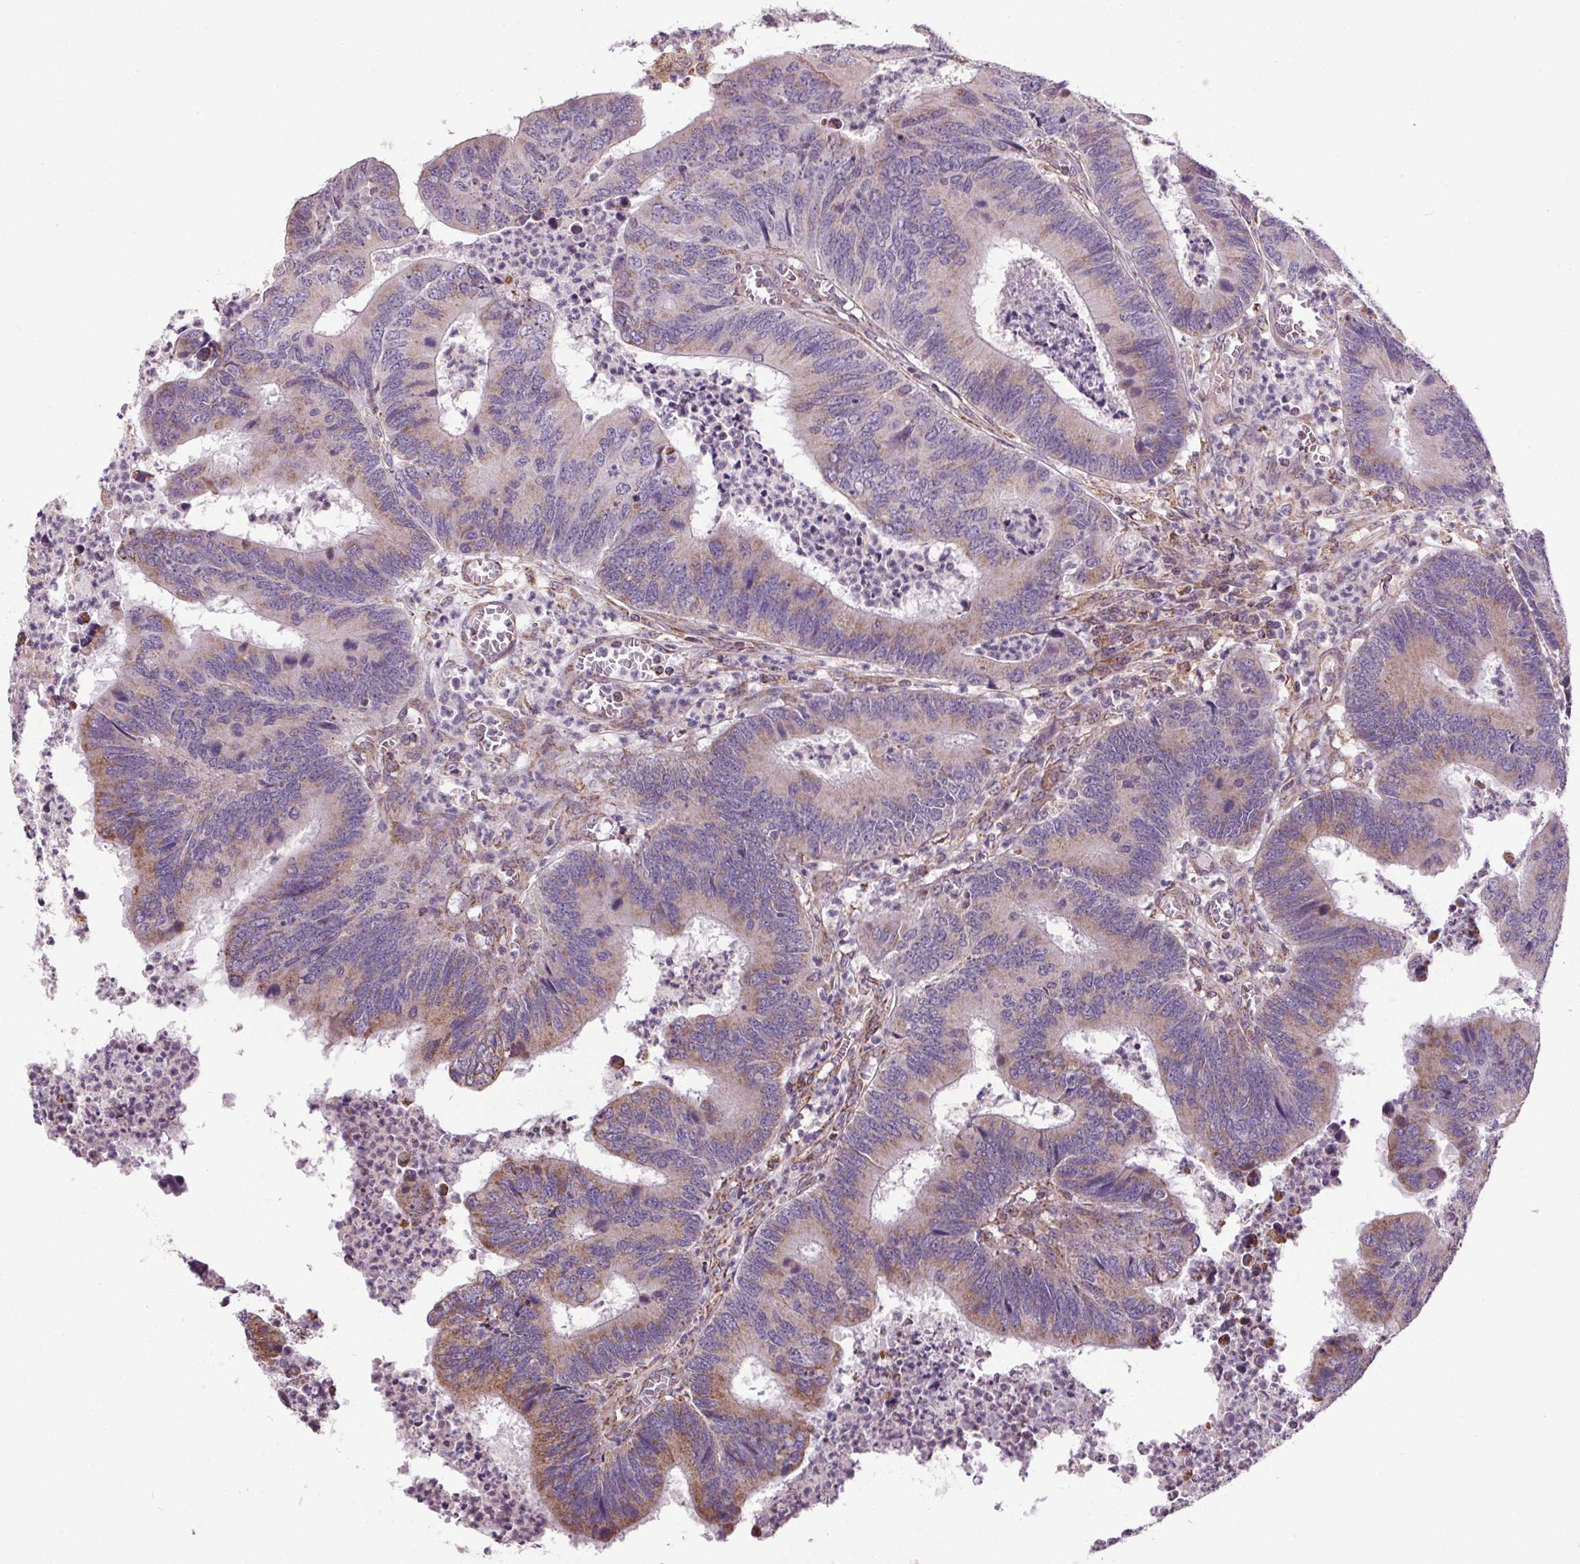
{"staining": {"intensity": "moderate", "quantity": "<25%", "location": "cytoplasmic/membranous"}, "tissue": "colorectal cancer", "cell_type": "Tumor cells", "image_type": "cancer", "snomed": [{"axis": "morphology", "description": "Adenocarcinoma, NOS"}, {"axis": "topography", "description": "Colon"}], "caption": "The image reveals a brown stain indicating the presence of a protein in the cytoplasmic/membranous of tumor cells in adenocarcinoma (colorectal). (Brightfield microscopy of DAB IHC at high magnification).", "gene": "ZNF548", "patient": {"sex": "female", "age": 67}}